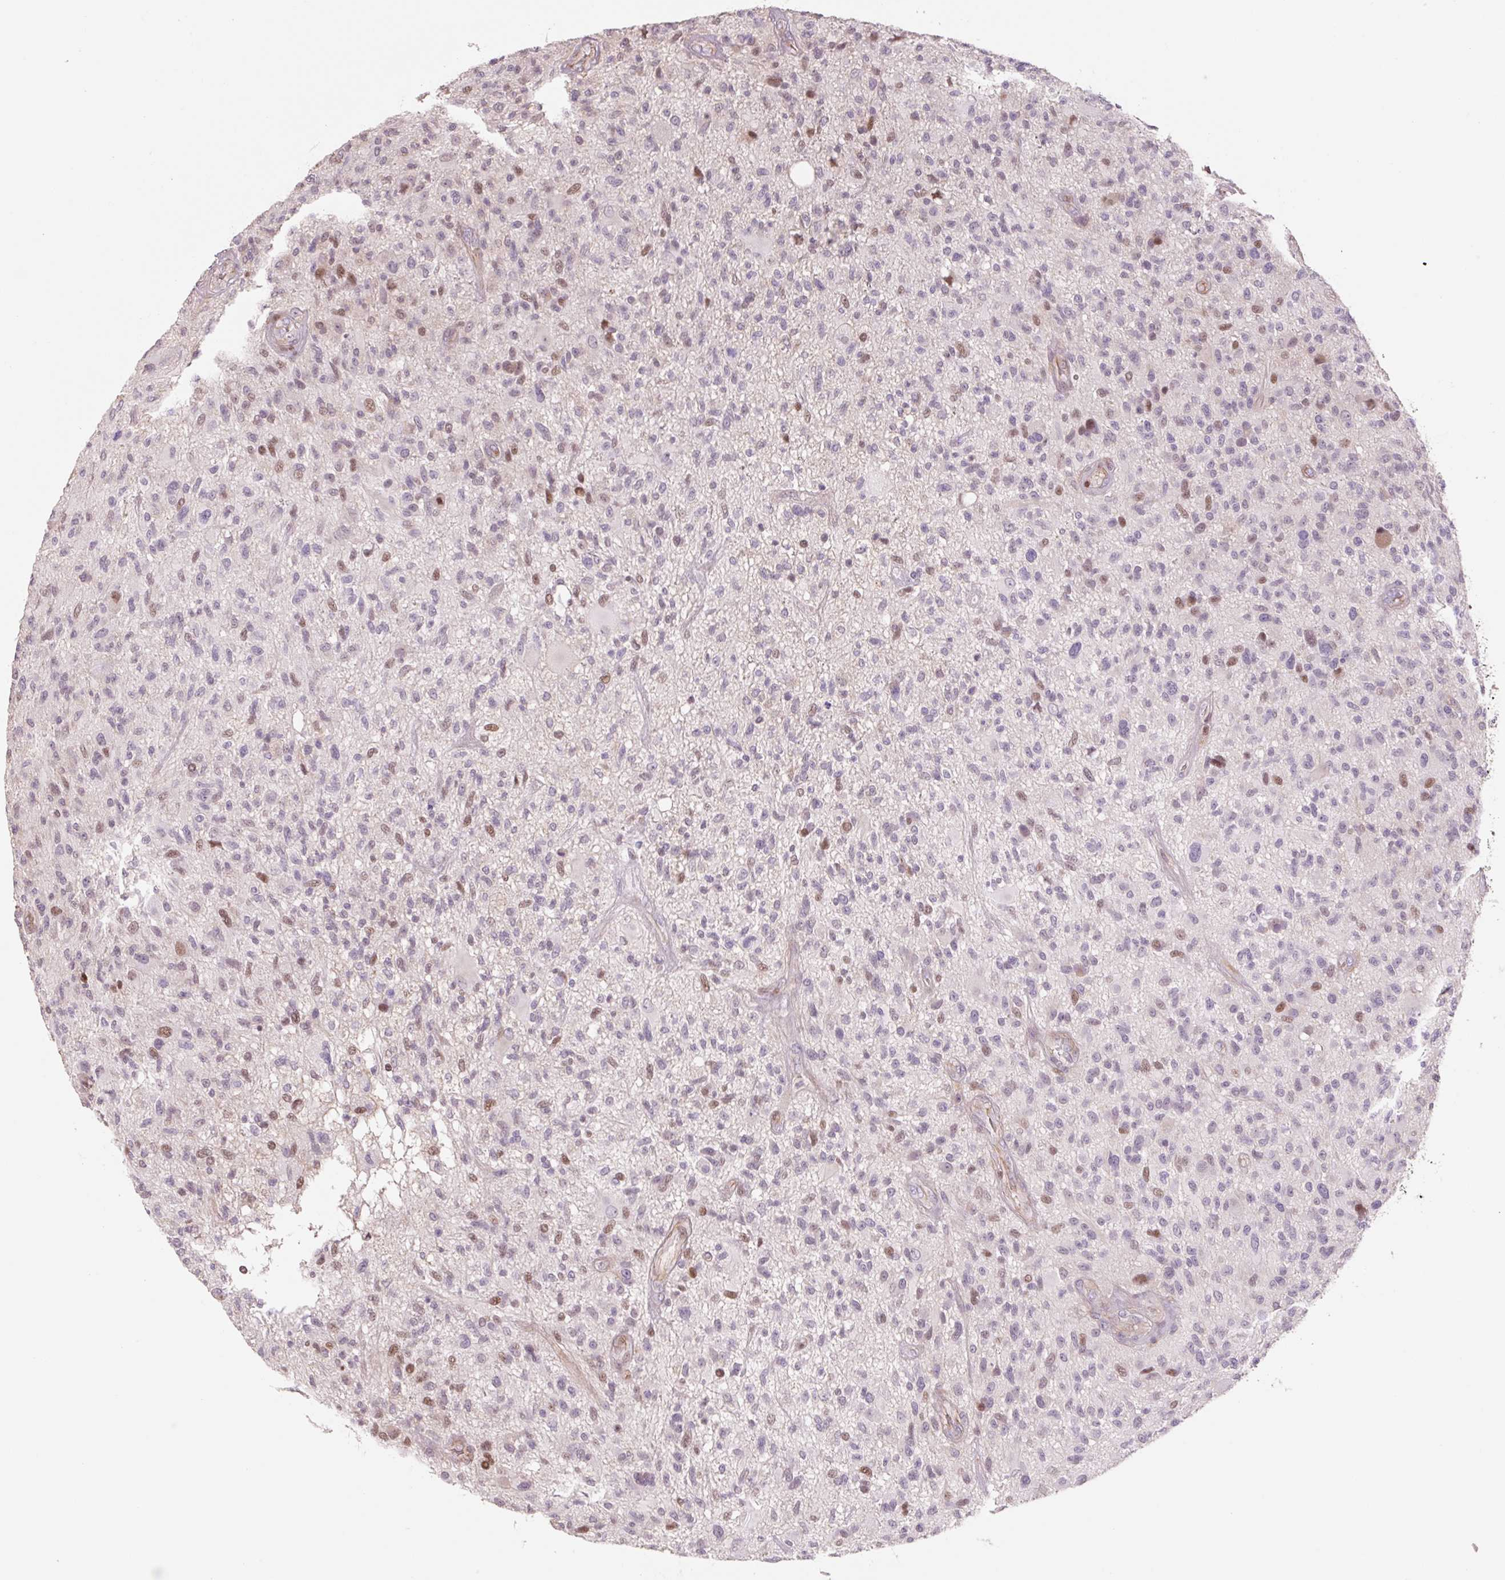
{"staining": {"intensity": "moderate", "quantity": "25%-75%", "location": "nuclear"}, "tissue": "glioma", "cell_type": "Tumor cells", "image_type": "cancer", "snomed": [{"axis": "morphology", "description": "Glioma, malignant, High grade"}, {"axis": "topography", "description": "Brain"}], "caption": "Approximately 25%-75% of tumor cells in human glioma show moderate nuclear protein expression as visualized by brown immunohistochemical staining.", "gene": "ZNF552", "patient": {"sex": "male", "age": 47}}